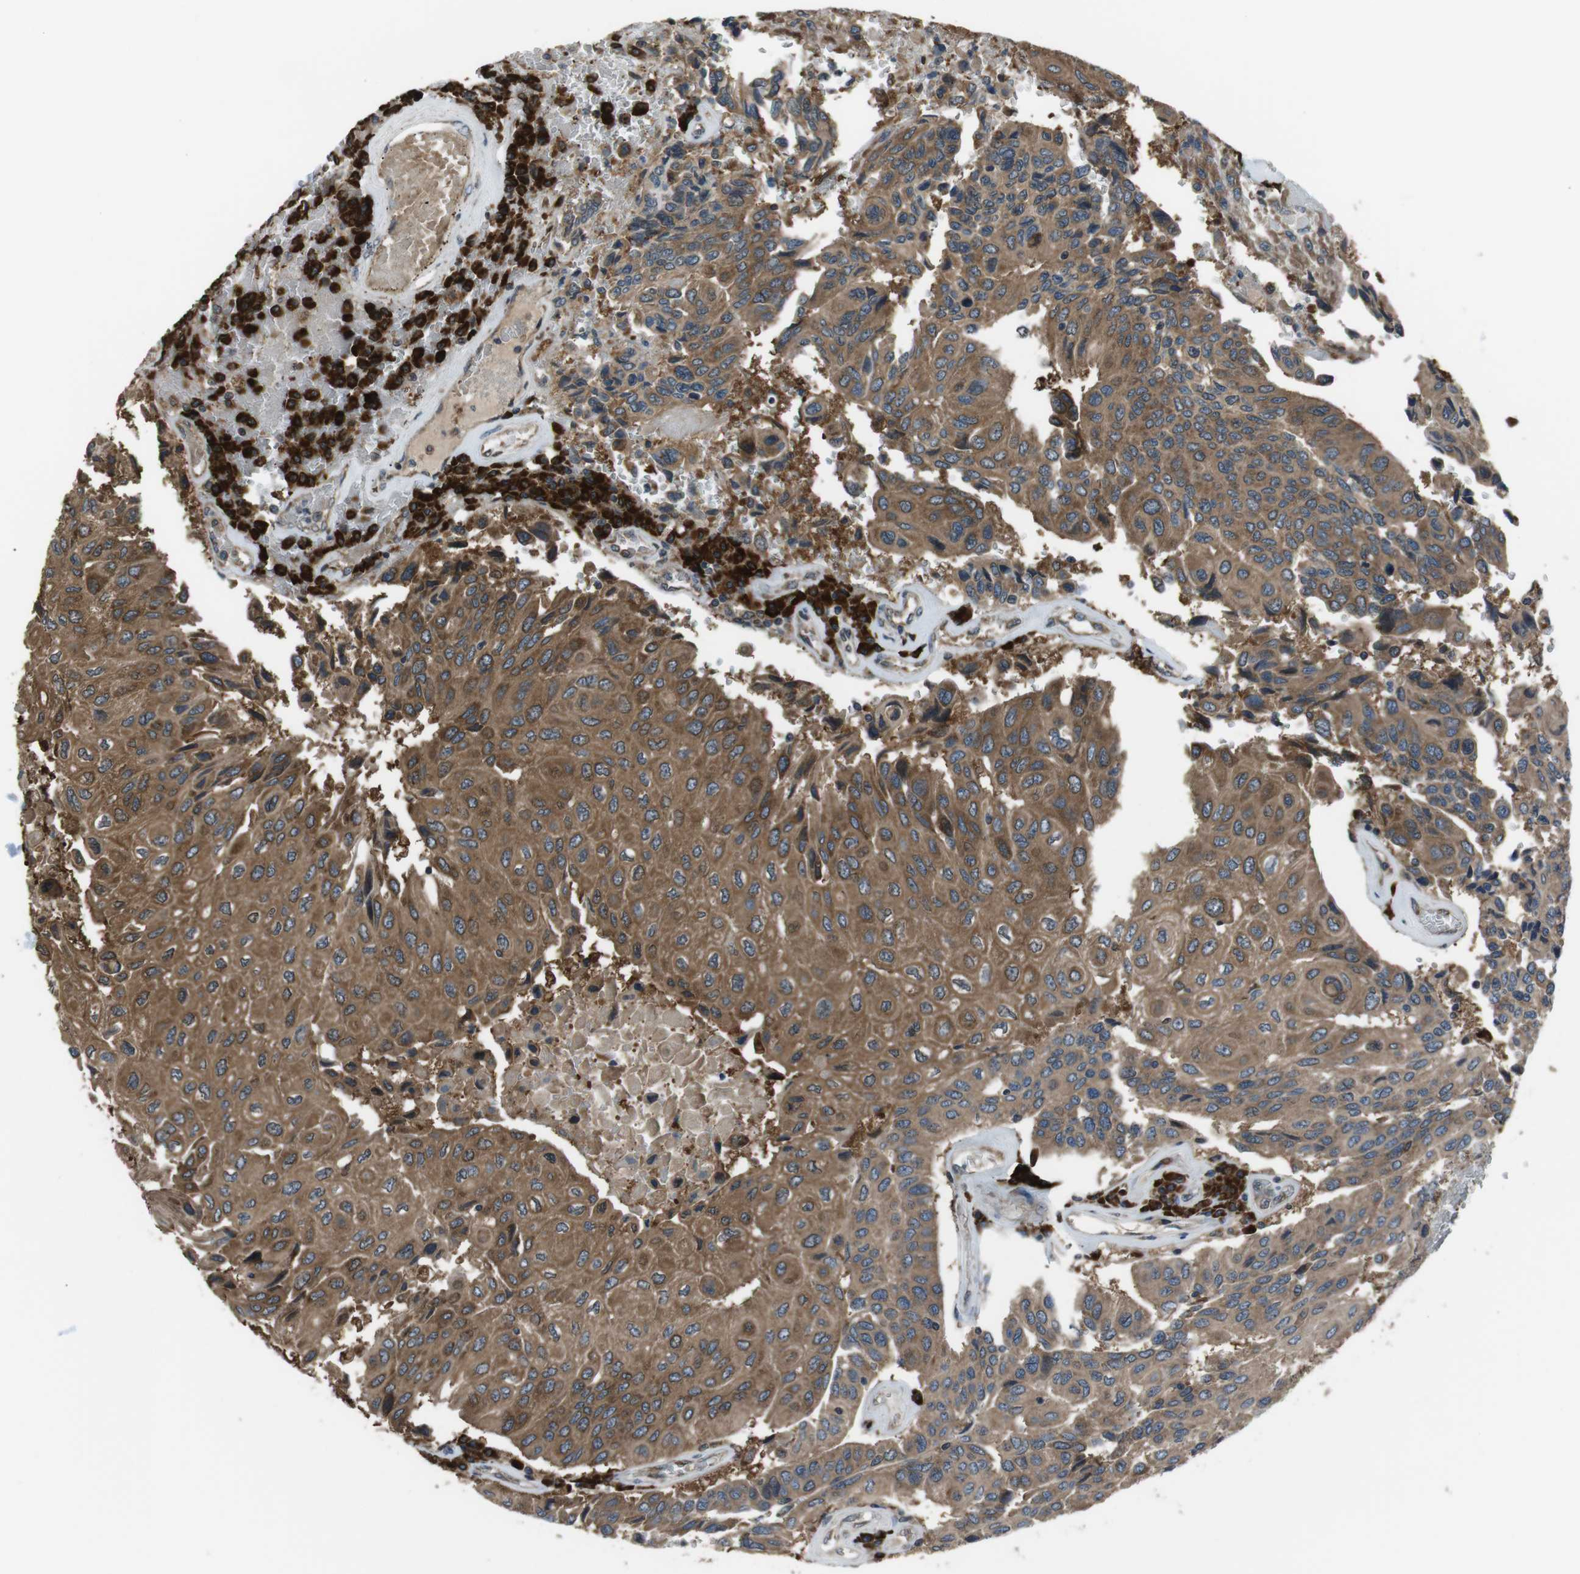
{"staining": {"intensity": "moderate", "quantity": ">75%", "location": "cytoplasmic/membranous"}, "tissue": "urothelial cancer", "cell_type": "Tumor cells", "image_type": "cancer", "snomed": [{"axis": "morphology", "description": "Urothelial carcinoma, High grade"}, {"axis": "topography", "description": "Urinary bladder"}], "caption": "Immunohistochemical staining of urothelial cancer displays medium levels of moderate cytoplasmic/membranous staining in approximately >75% of tumor cells.", "gene": "SSR3", "patient": {"sex": "female", "age": 85}}